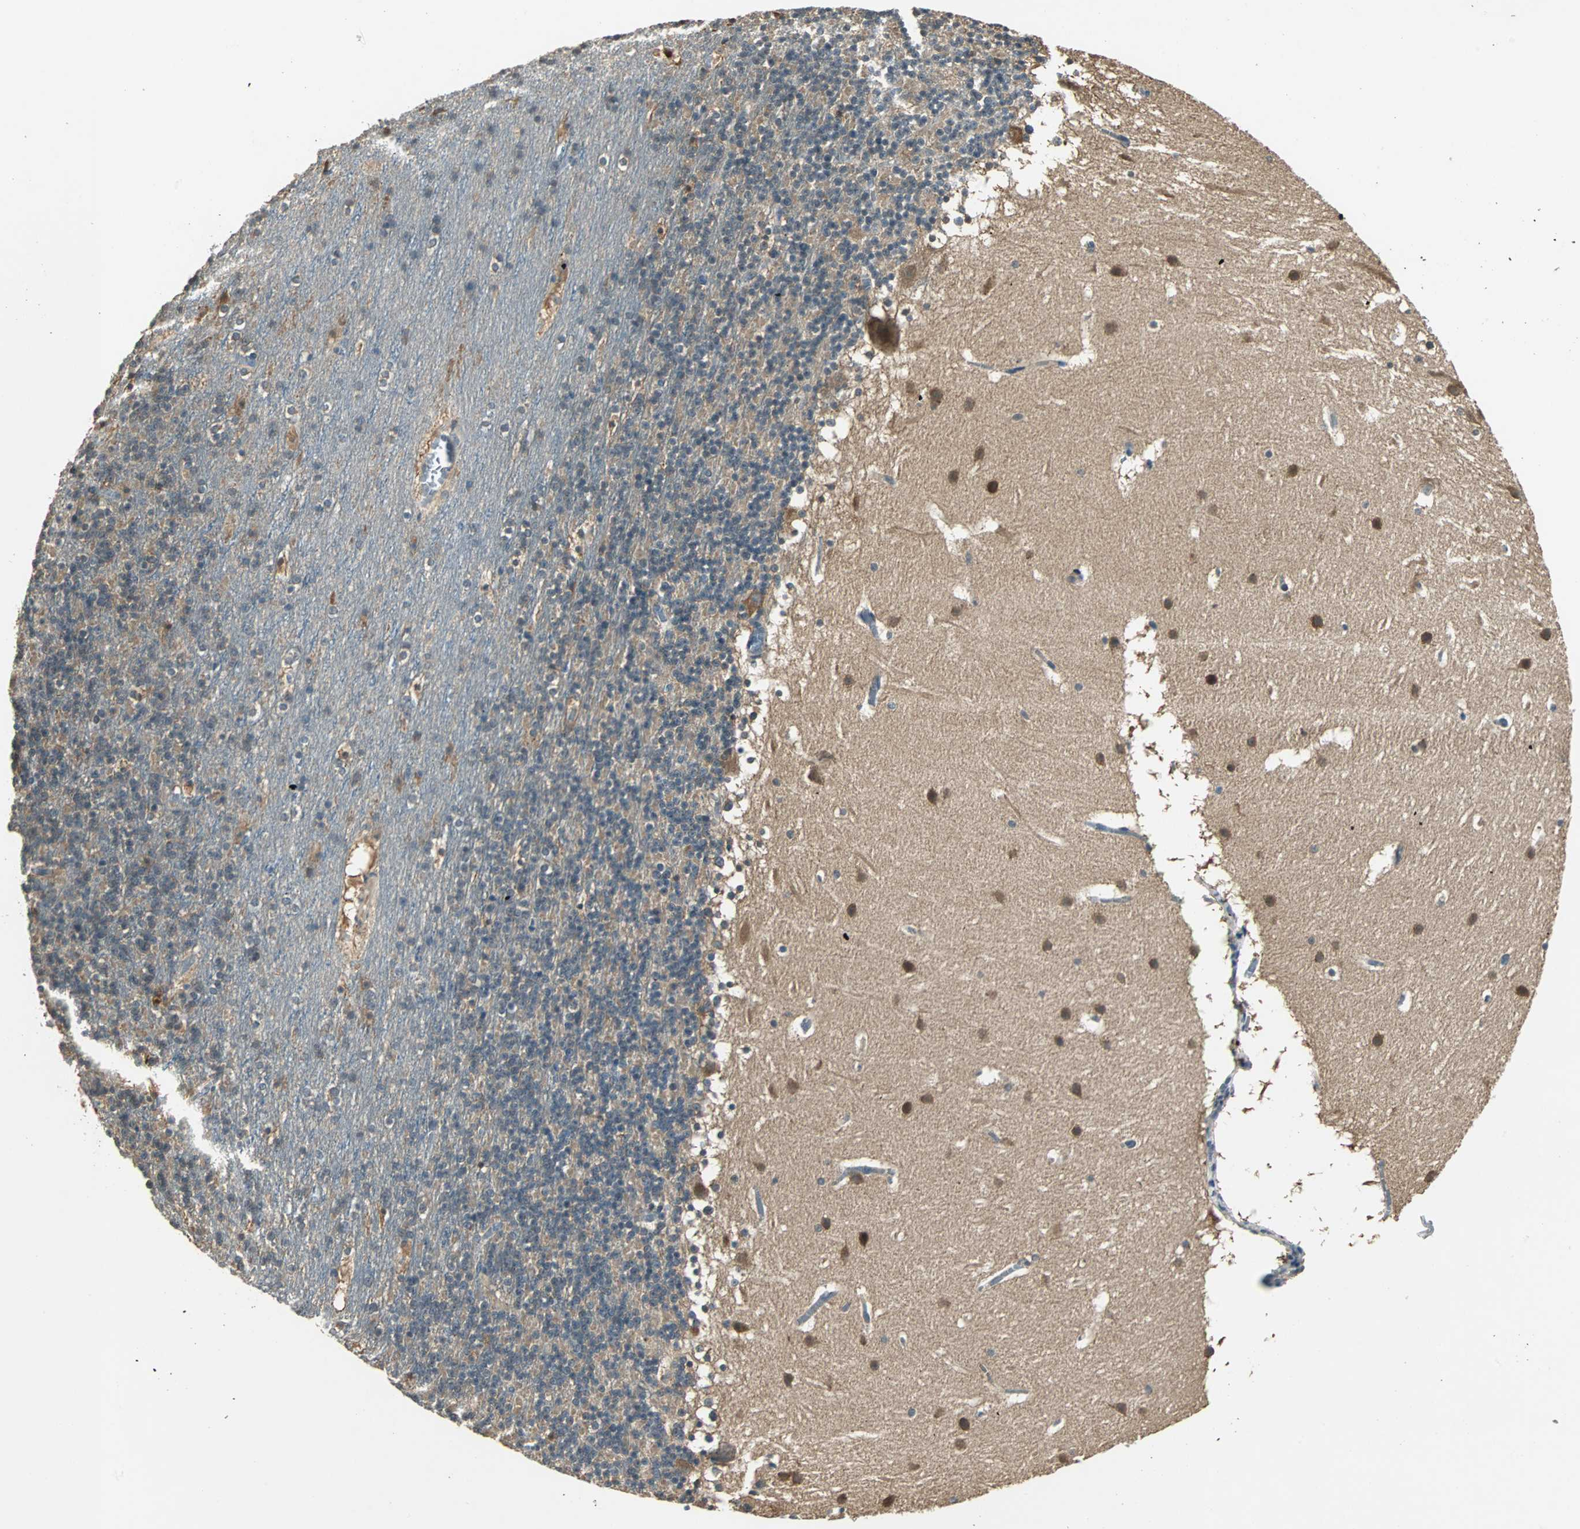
{"staining": {"intensity": "moderate", "quantity": "<25%", "location": "cytoplasmic/membranous"}, "tissue": "cerebellum", "cell_type": "Cells in granular layer", "image_type": "normal", "snomed": [{"axis": "morphology", "description": "Normal tissue, NOS"}, {"axis": "topography", "description": "Cerebellum"}], "caption": "Protein staining of benign cerebellum exhibits moderate cytoplasmic/membranous staining in about <25% of cells in granular layer.", "gene": "ABHD2", "patient": {"sex": "male", "age": 45}}